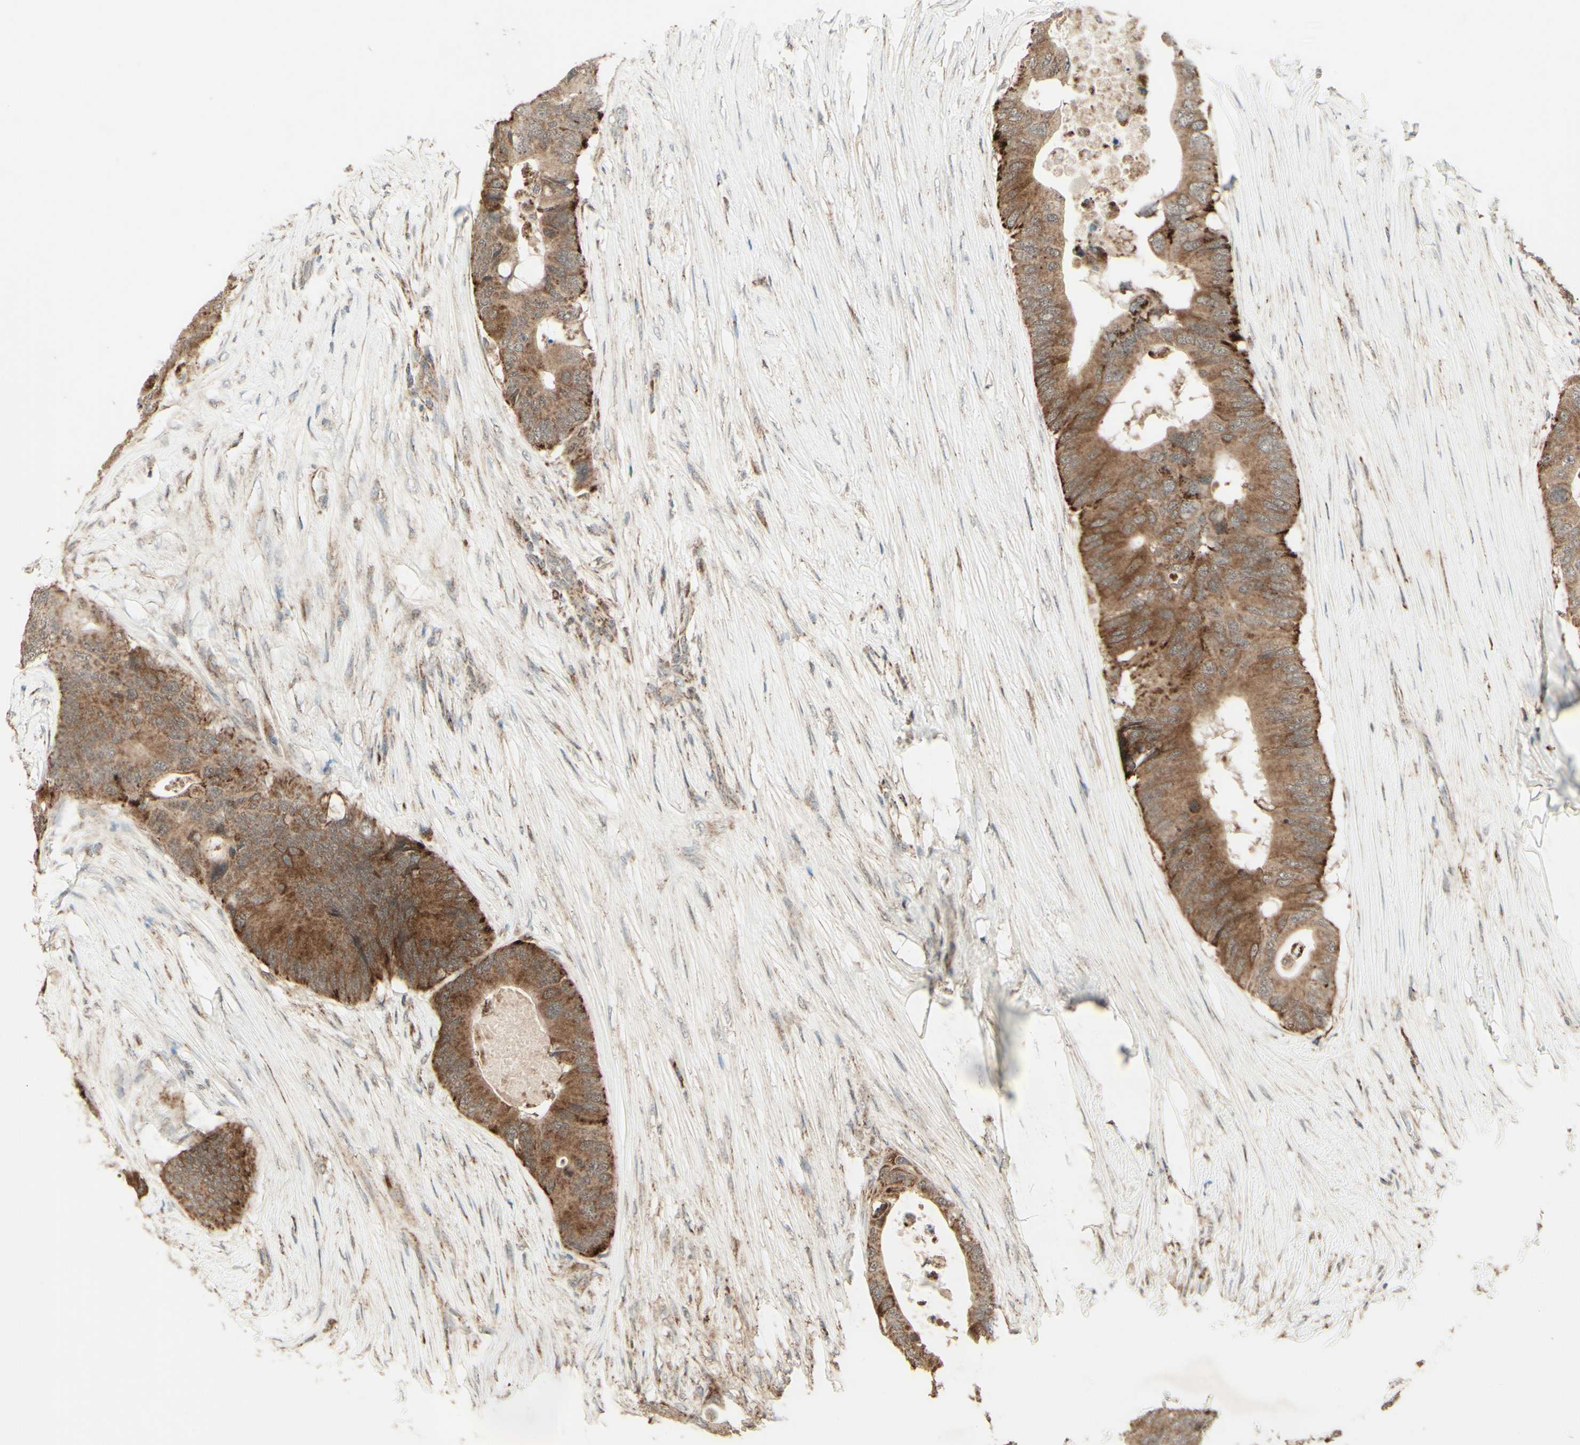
{"staining": {"intensity": "strong", "quantity": ">75%", "location": "cytoplasmic/membranous"}, "tissue": "colorectal cancer", "cell_type": "Tumor cells", "image_type": "cancer", "snomed": [{"axis": "morphology", "description": "Adenocarcinoma, NOS"}, {"axis": "topography", "description": "Colon"}], "caption": "A high amount of strong cytoplasmic/membranous positivity is present in about >75% of tumor cells in colorectal cancer (adenocarcinoma) tissue.", "gene": "DHRS3", "patient": {"sex": "male", "age": 71}}